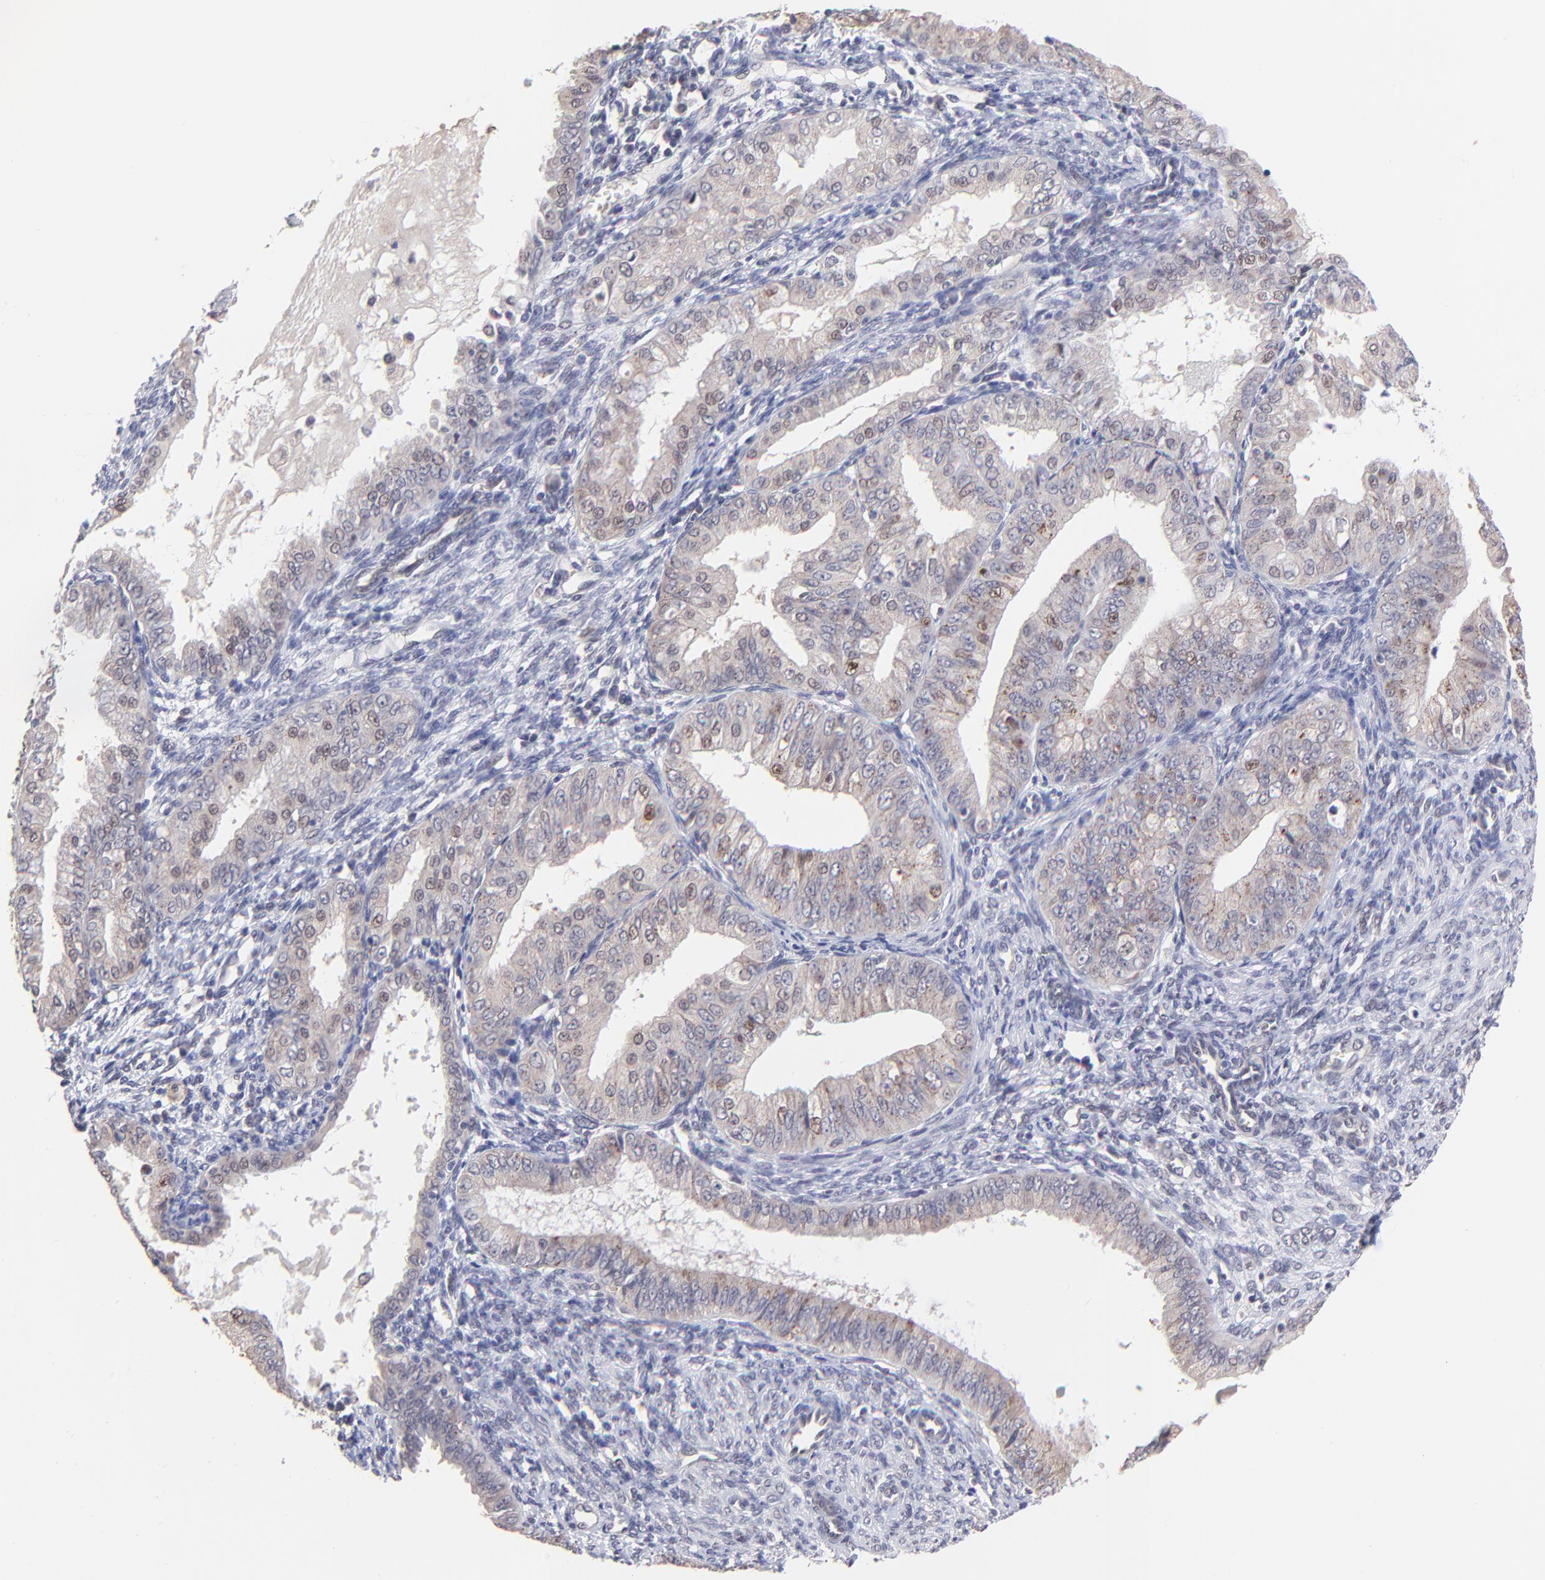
{"staining": {"intensity": "weak", "quantity": ">75%", "location": "cytoplasmic/membranous"}, "tissue": "endometrial cancer", "cell_type": "Tumor cells", "image_type": "cancer", "snomed": [{"axis": "morphology", "description": "Adenocarcinoma, NOS"}, {"axis": "topography", "description": "Endometrium"}], "caption": "The image exhibits staining of endometrial adenocarcinoma, revealing weak cytoplasmic/membranous protein expression (brown color) within tumor cells.", "gene": "ZNF747", "patient": {"sex": "female", "age": 76}}